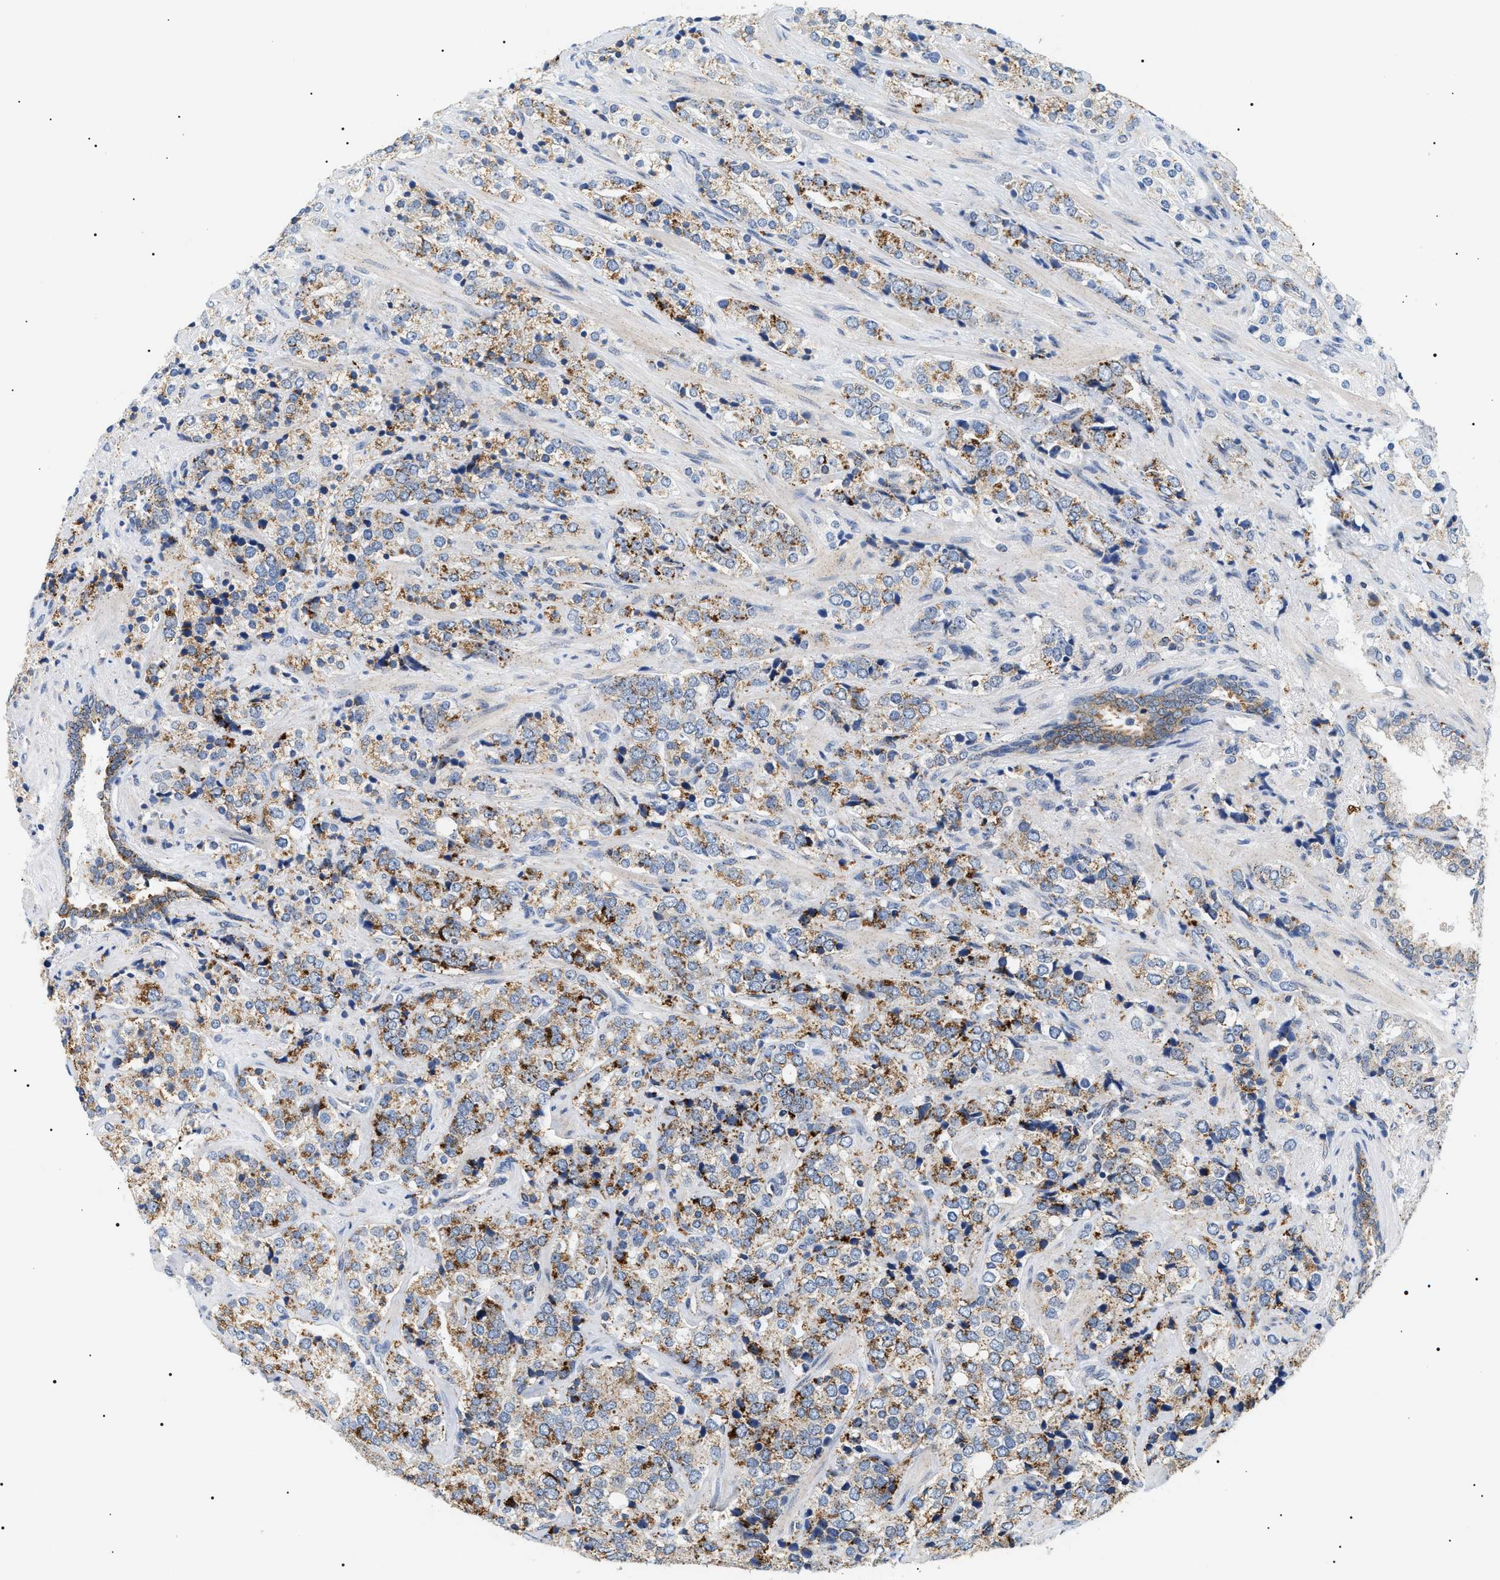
{"staining": {"intensity": "moderate", "quantity": ">75%", "location": "cytoplasmic/membranous"}, "tissue": "prostate cancer", "cell_type": "Tumor cells", "image_type": "cancer", "snomed": [{"axis": "morphology", "description": "Adenocarcinoma, High grade"}, {"axis": "topography", "description": "Prostate"}], "caption": "Protein analysis of prostate cancer tissue exhibits moderate cytoplasmic/membranous staining in approximately >75% of tumor cells. (IHC, brightfield microscopy, high magnification).", "gene": "HSD17B11", "patient": {"sex": "male", "age": 71}}